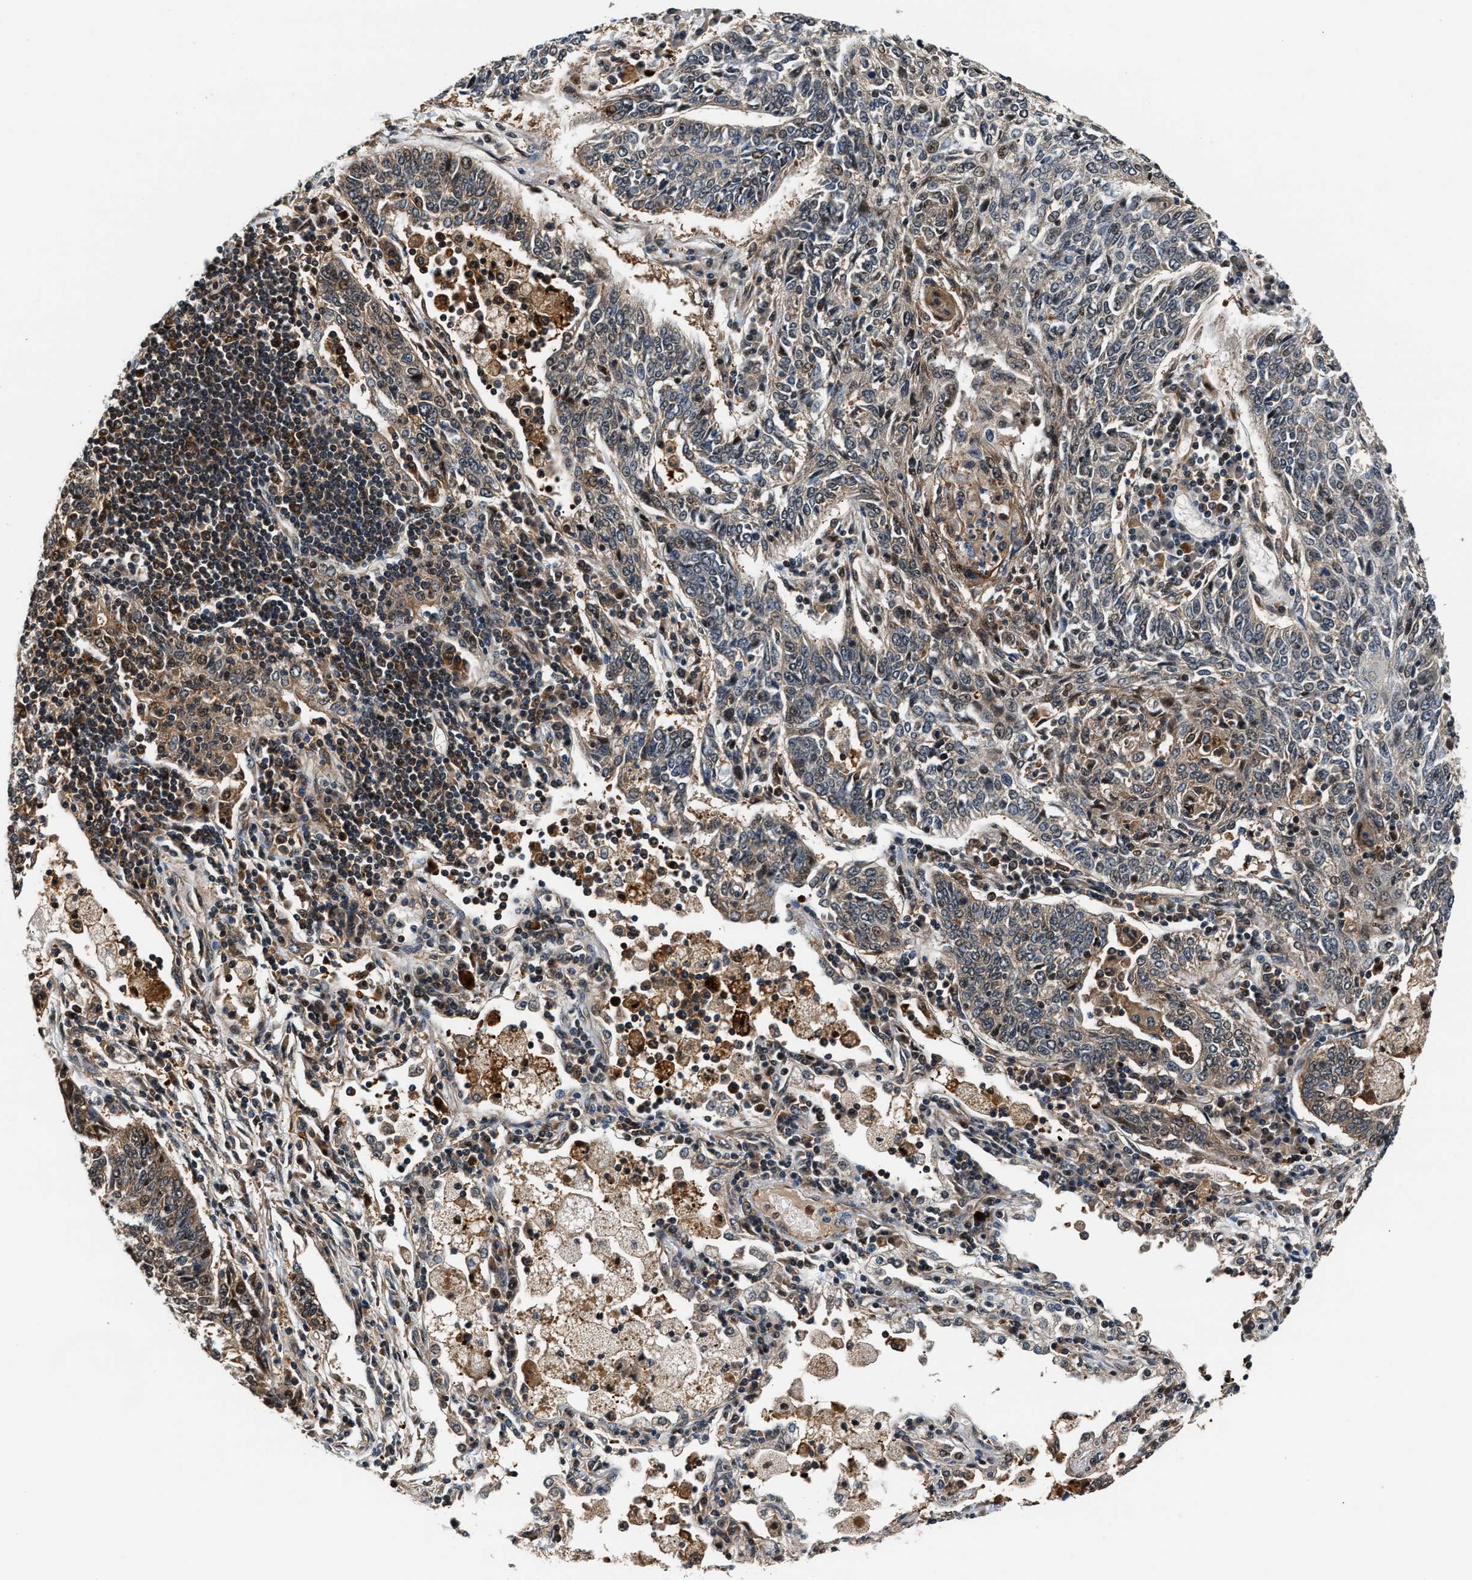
{"staining": {"intensity": "weak", "quantity": "<25%", "location": "cytoplasmic/membranous,nuclear"}, "tissue": "lung cancer", "cell_type": "Tumor cells", "image_type": "cancer", "snomed": [{"axis": "morphology", "description": "Normal tissue, NOS"}, {"axis": "morphology", "description": "Squamous cell carcinoma, NOS"}, {"axis": "topography", "description": "Cartilage tissue"}, {"axis": "topography", "description": "Bronchus"}, {"axis": "topography", "description": "Lung"}], "caption": "Squamous cell carcinoma (lung) was stained to show a protein in brown. There is no significant expression in tumor cells.", "gene": "TUT7", "patient": {"sex": "female", "age": 49}}